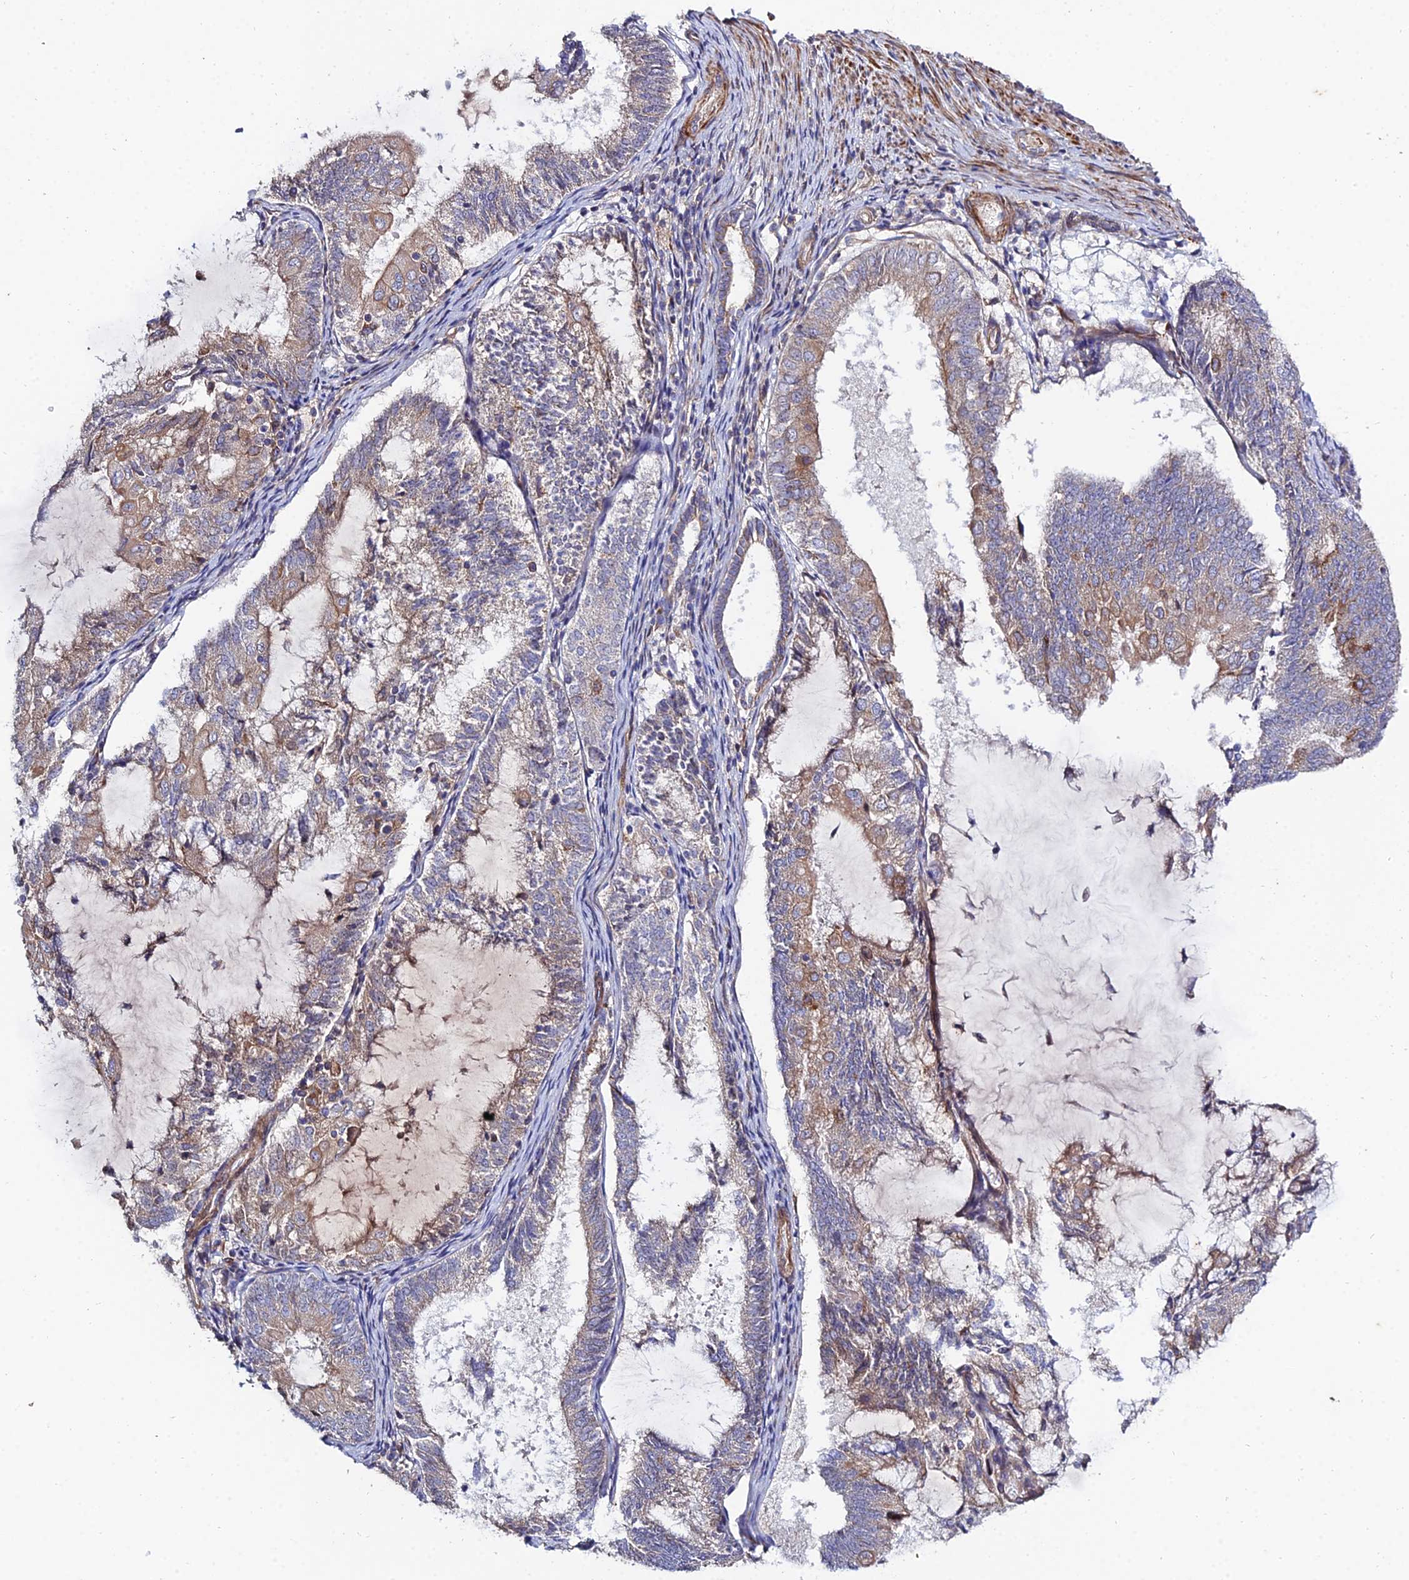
{"staining": {"intensity": "moderate", "quantity": "25%-75%", "location": "cytoplasmic/membranous"}, "tissue": "endometrial cancer", "cell_type": "Tumor cells", "image_type": "cancer", "snomed": [{"axis": "morphology", "description": "Adenocarcinoma, NOS"}, {"axis": "topography", "description": "Endometrium"}], "caption": "This image demonstrates endometrial cancer stained with immunohistochemistry (IHC) to label a protein in brown. The cytoplasmic/membranous of tumor cells show moderate positivity for the protein. Nuclei are counter-stained blue.", "gene": "ARL6IP1", "patient": {"sex": "female", "age": 81}}